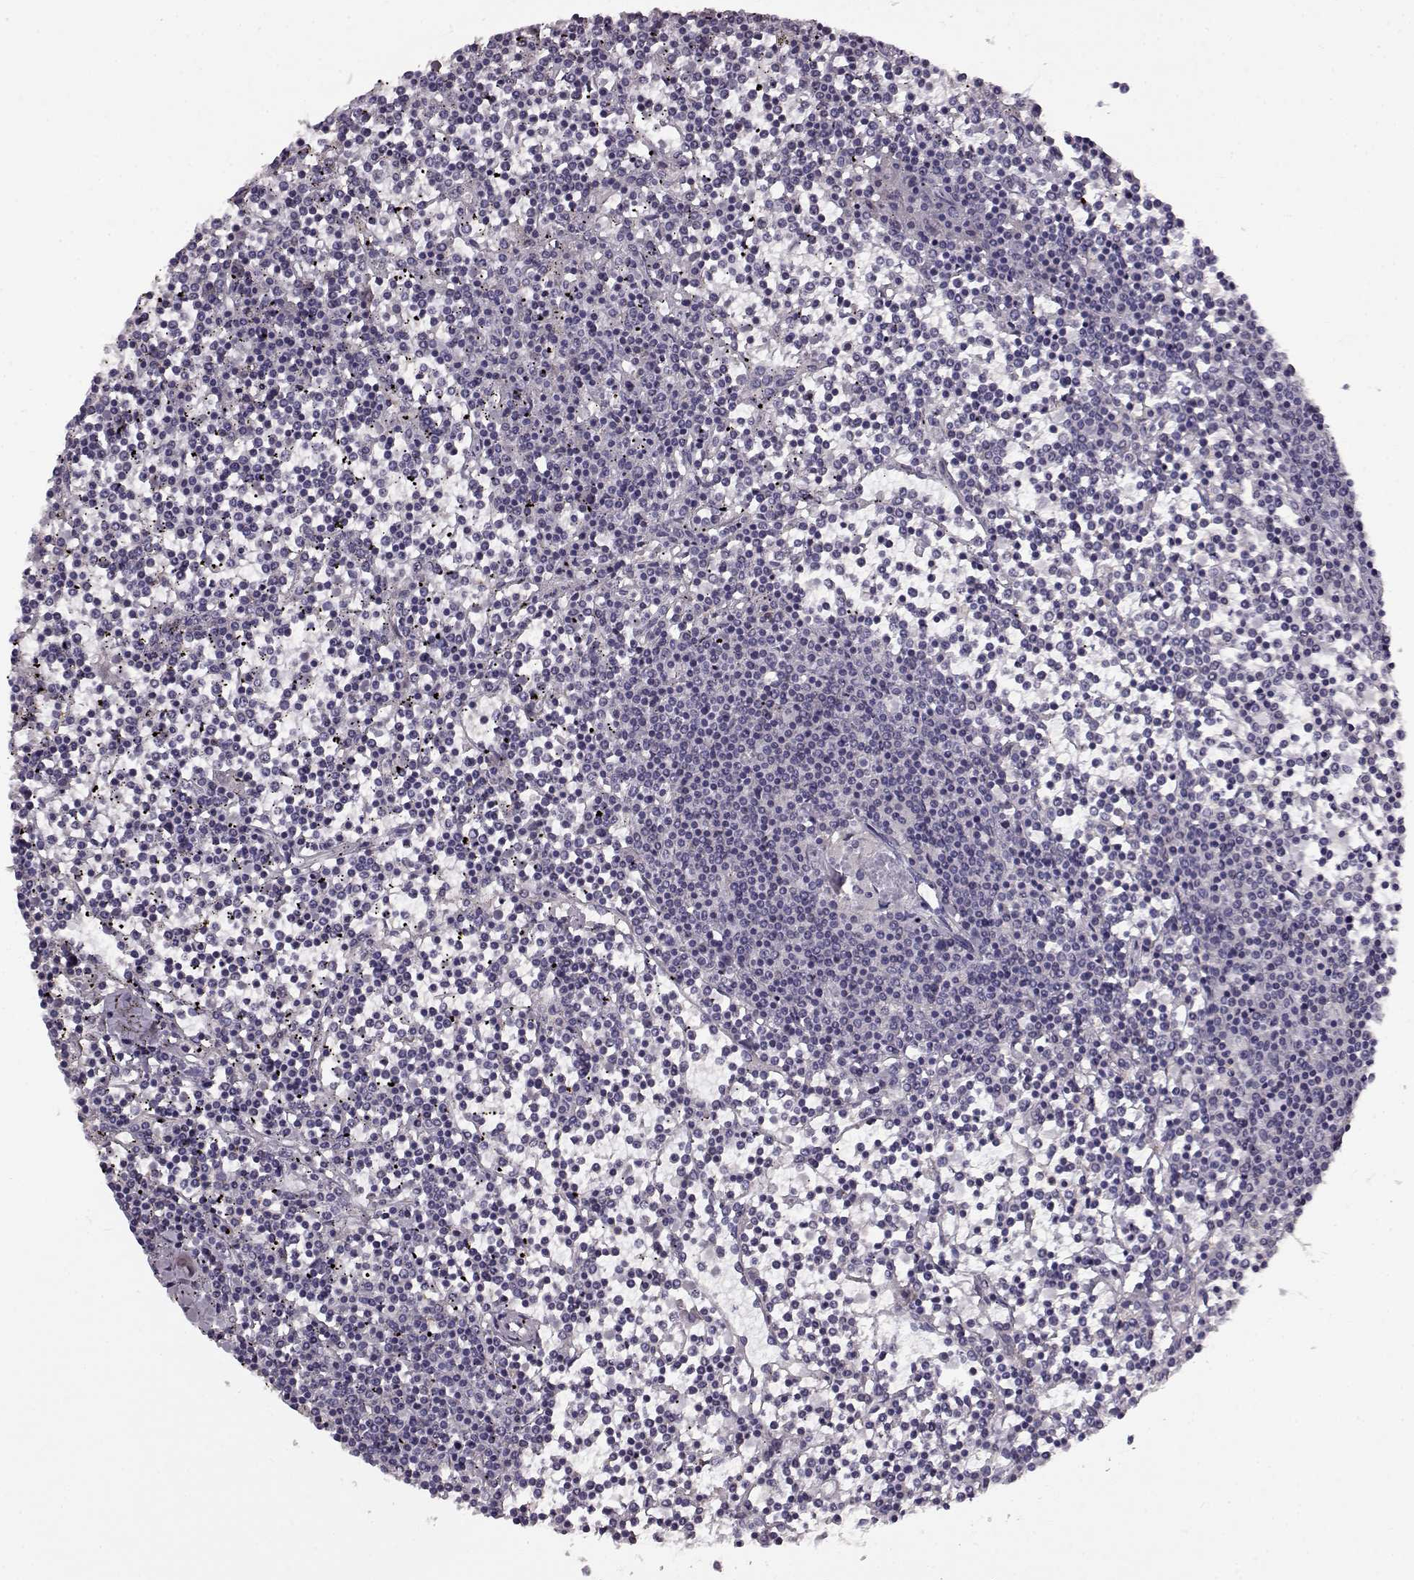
{"staining": {"intensity": "negative", "quantity": "none", "location": "none"}, "tissue": "lymphoma", "cell_type": "Tumor cells", "image_type": "cancer", "snomed": [{"axis": "morphology", "description": "Malignant lymphoma, non-Hodgkin's type, Low grade"}, {"axis": "topography", "description": "Spleen"}], "caption": "Tumor cells are negative for brown protein staining in lymphoma.", "gene": "RP1L1", "patient": {"sex": "female", "age": 19}}